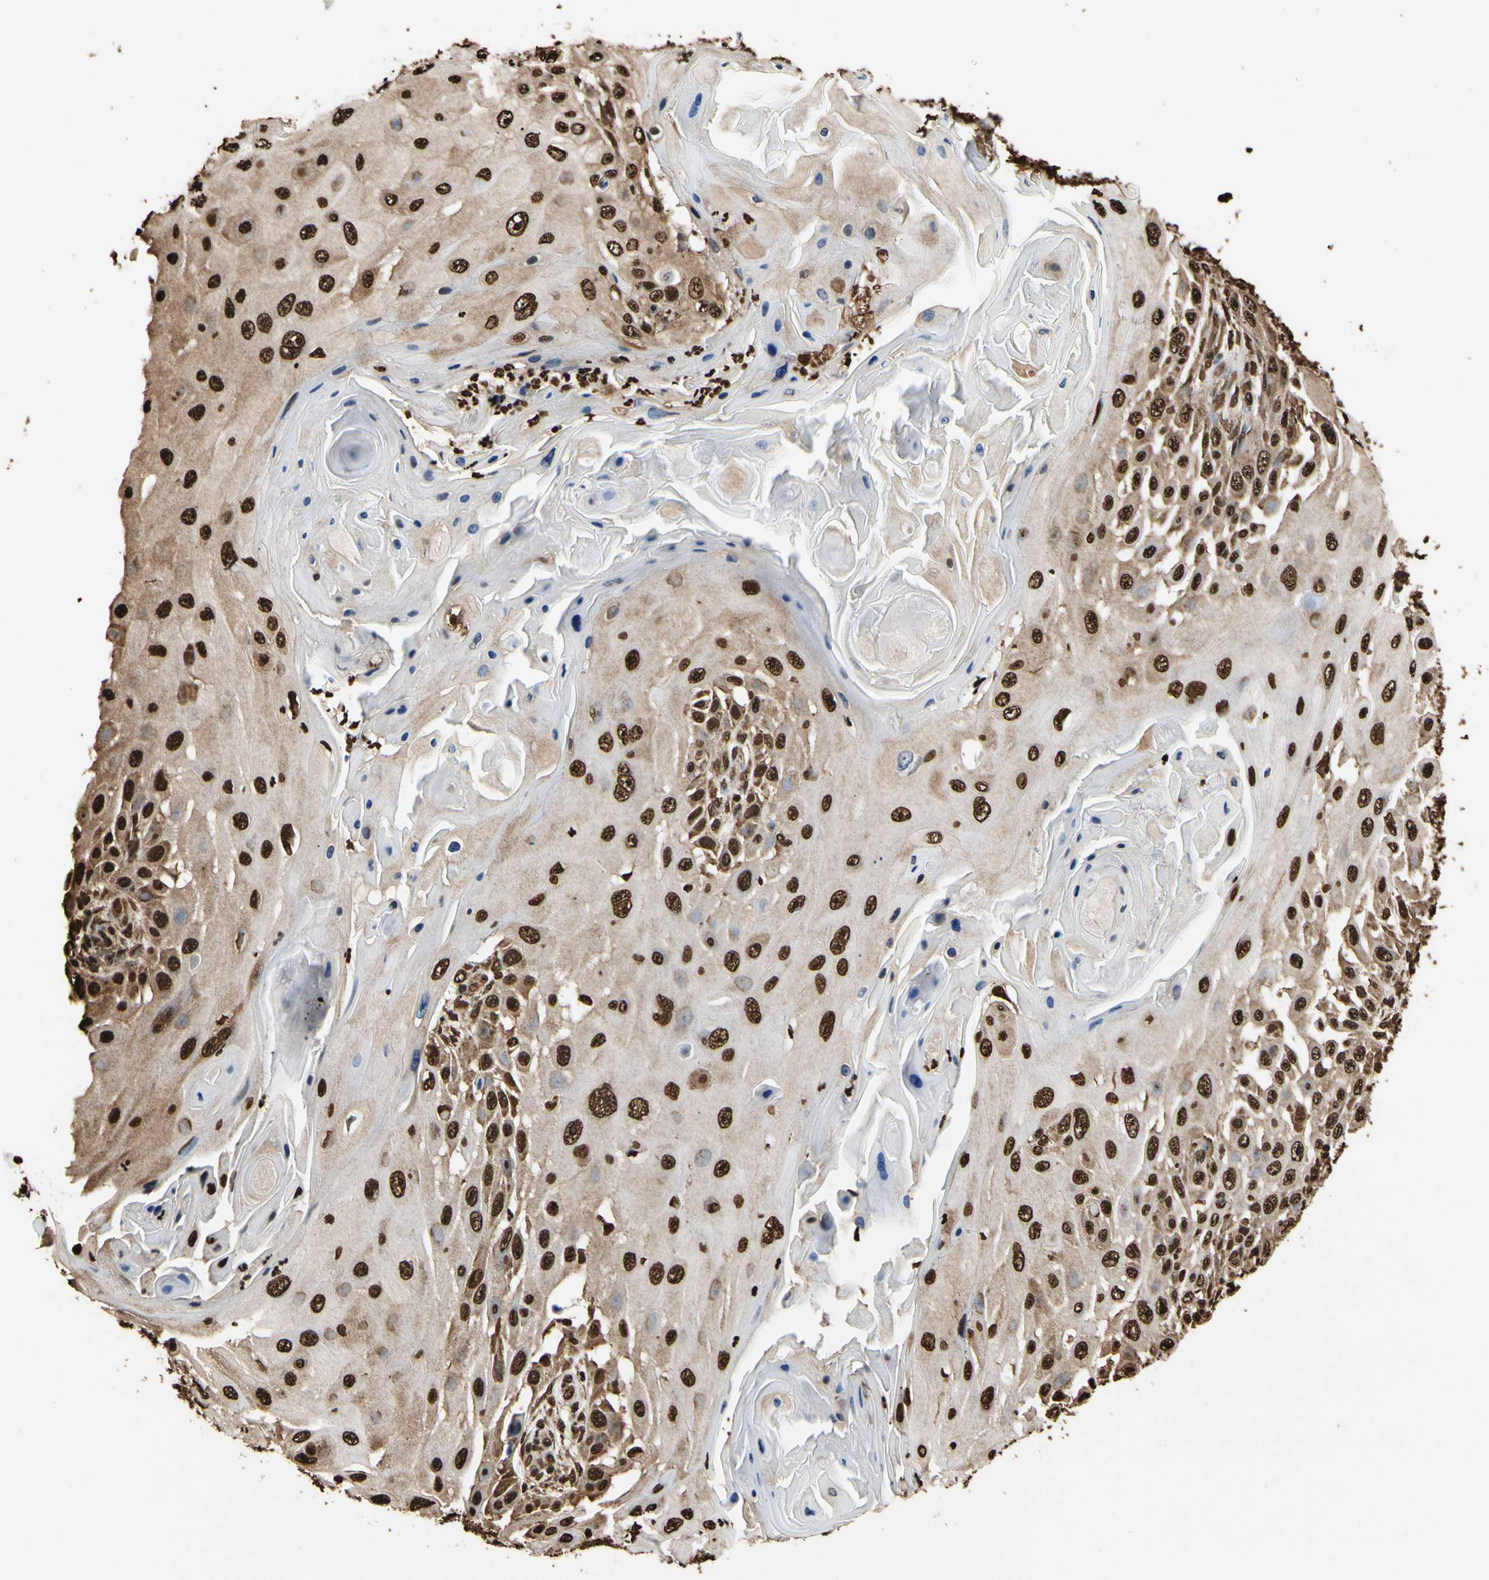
{"staining": {"intensity": "strong", "quantity": ">75%", "location": "cytoplasmic/membranous,nuclear"}, "tissue": "skin cancer", "cell_type": "Tumor cells", "image_type": "cancer", "snomed": [{"axis": "morphology", "description": "Squamous cell carcinoma, NOS"}, {"axis": "topography", "description": "Skin"}], "caption": "Protein staining of skin cancer tissue reveals strong cytoplasmic/membranous and nuclear staining in about >75% of tumor cells.", "gene": "HNRNPK", "patient": {"sex": "female", "age": 44}}